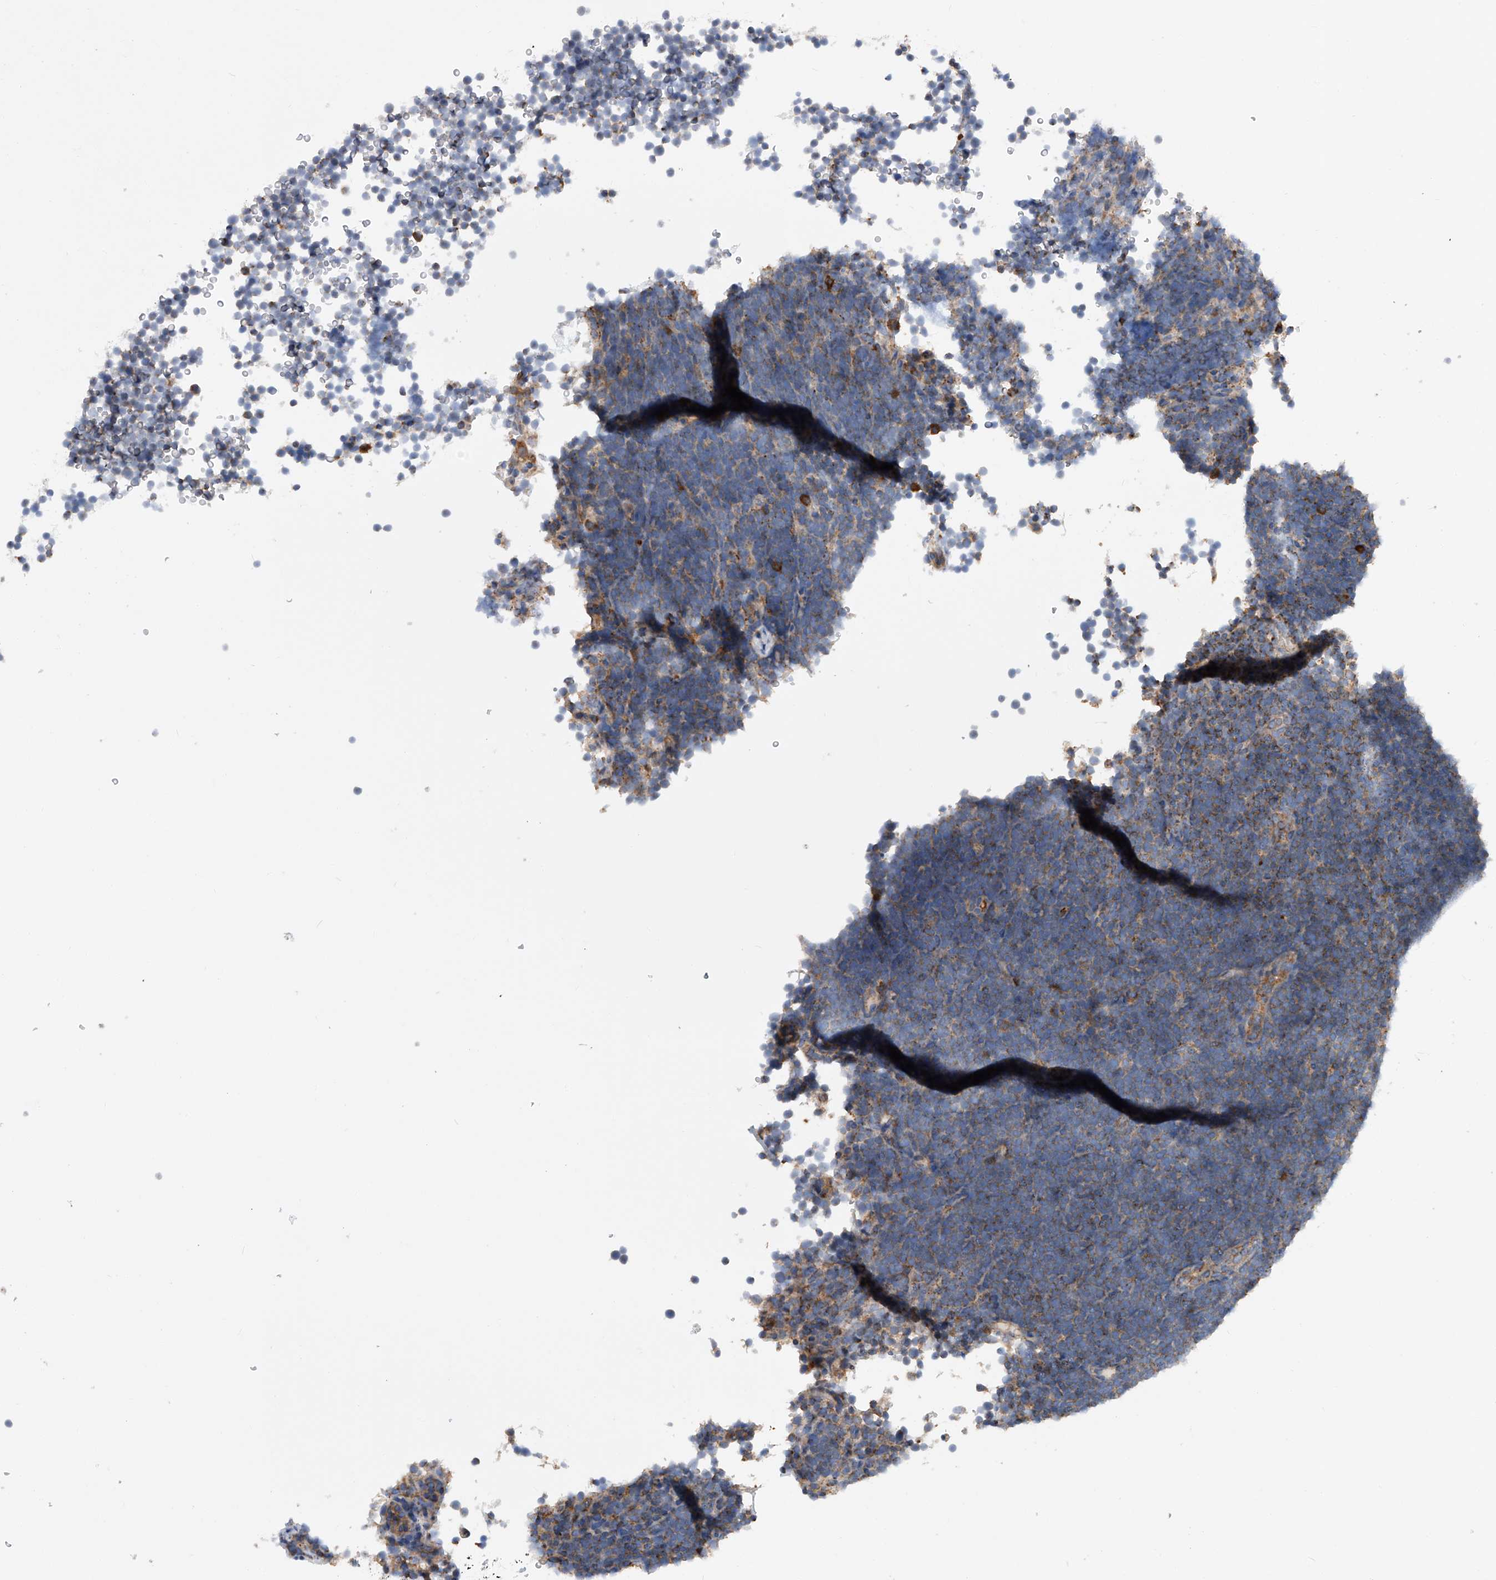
{"staining": {"intensity": "weak", "quantity": "25%-75%", "location": "cytoplasmic/membranous"}, "tissue": "lymphoma", "cell_type": "Tumor cells", "image_type": "cancer", "snomed": [{"axis": "morphology", "description": "Malignant lymphoma, non-Hodgkin's type, High grade"}, {"axis": "topography", "description": "Lymph node"}], "caption": "Malignant lymphoma, non-Hodgkin's type (high-grade) stained with IHC exhibits weak cytoplasmic/membranous expression in approximately 25%-75% of tumor cells.", "gene": "MLYCD", "patient": {"sex": "male", "age": 13}}